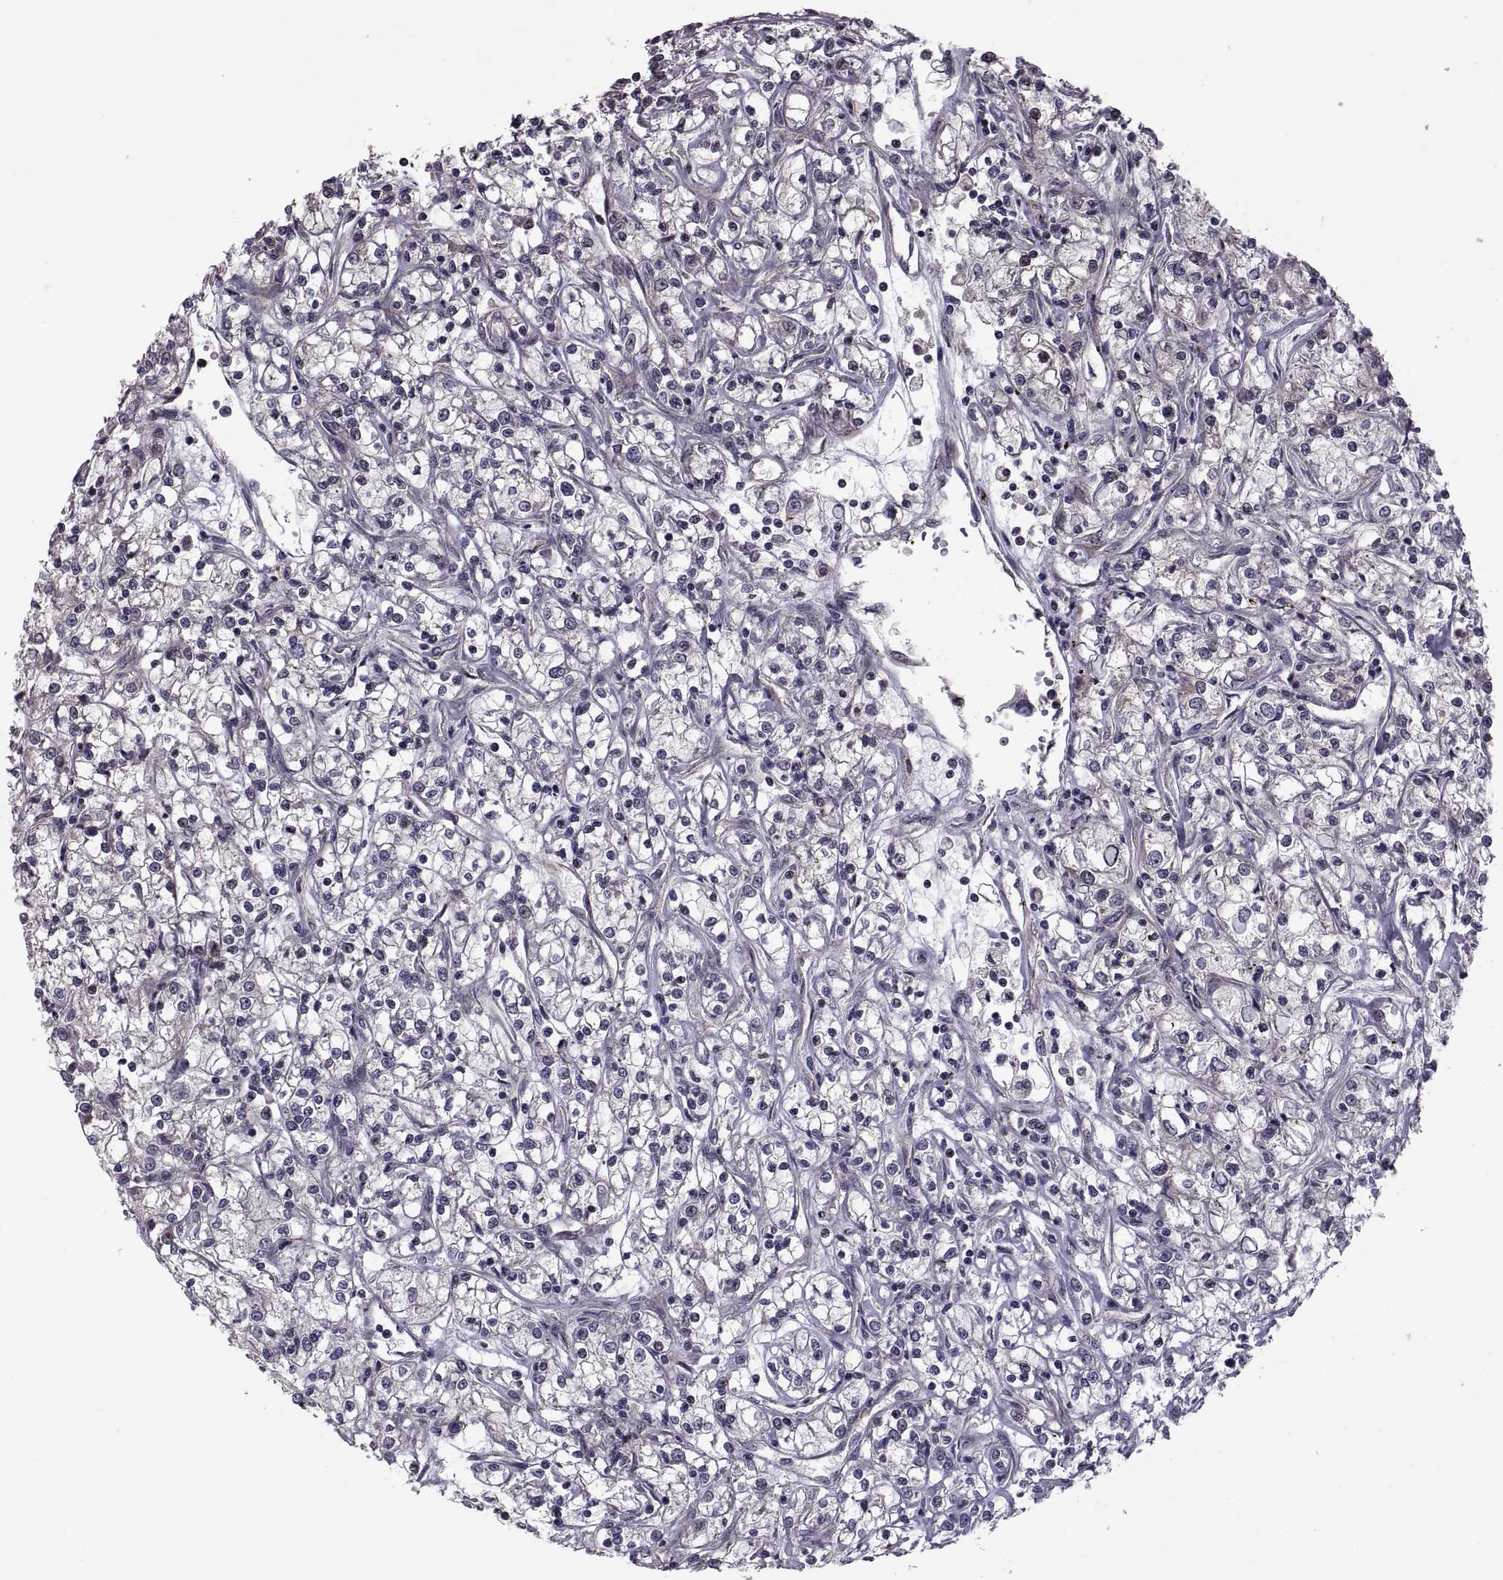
{"staining": {"intensity": "negative", "quantity": "none", "location": "none"}, "tissue": "renal cancer", "cell_type": "Tumor cells", "image_type": "cancer", "snomed": [{"axis": "morphology", "description": "Adenocarcinoma, NOS"}, {"axis": "topography", "description": "Kidney"}], "caption": "IHC of human renal cancer reveals no positivity in tumor cells. Brightfield microscopy of immunohistochemistry stained with DAB (3,3'-diaminobenzidine) (brown) and hematoxylin (blue), captured at high magnification.", "gene": "PMM2", "patient": {"sex": "female", "age": 59}}